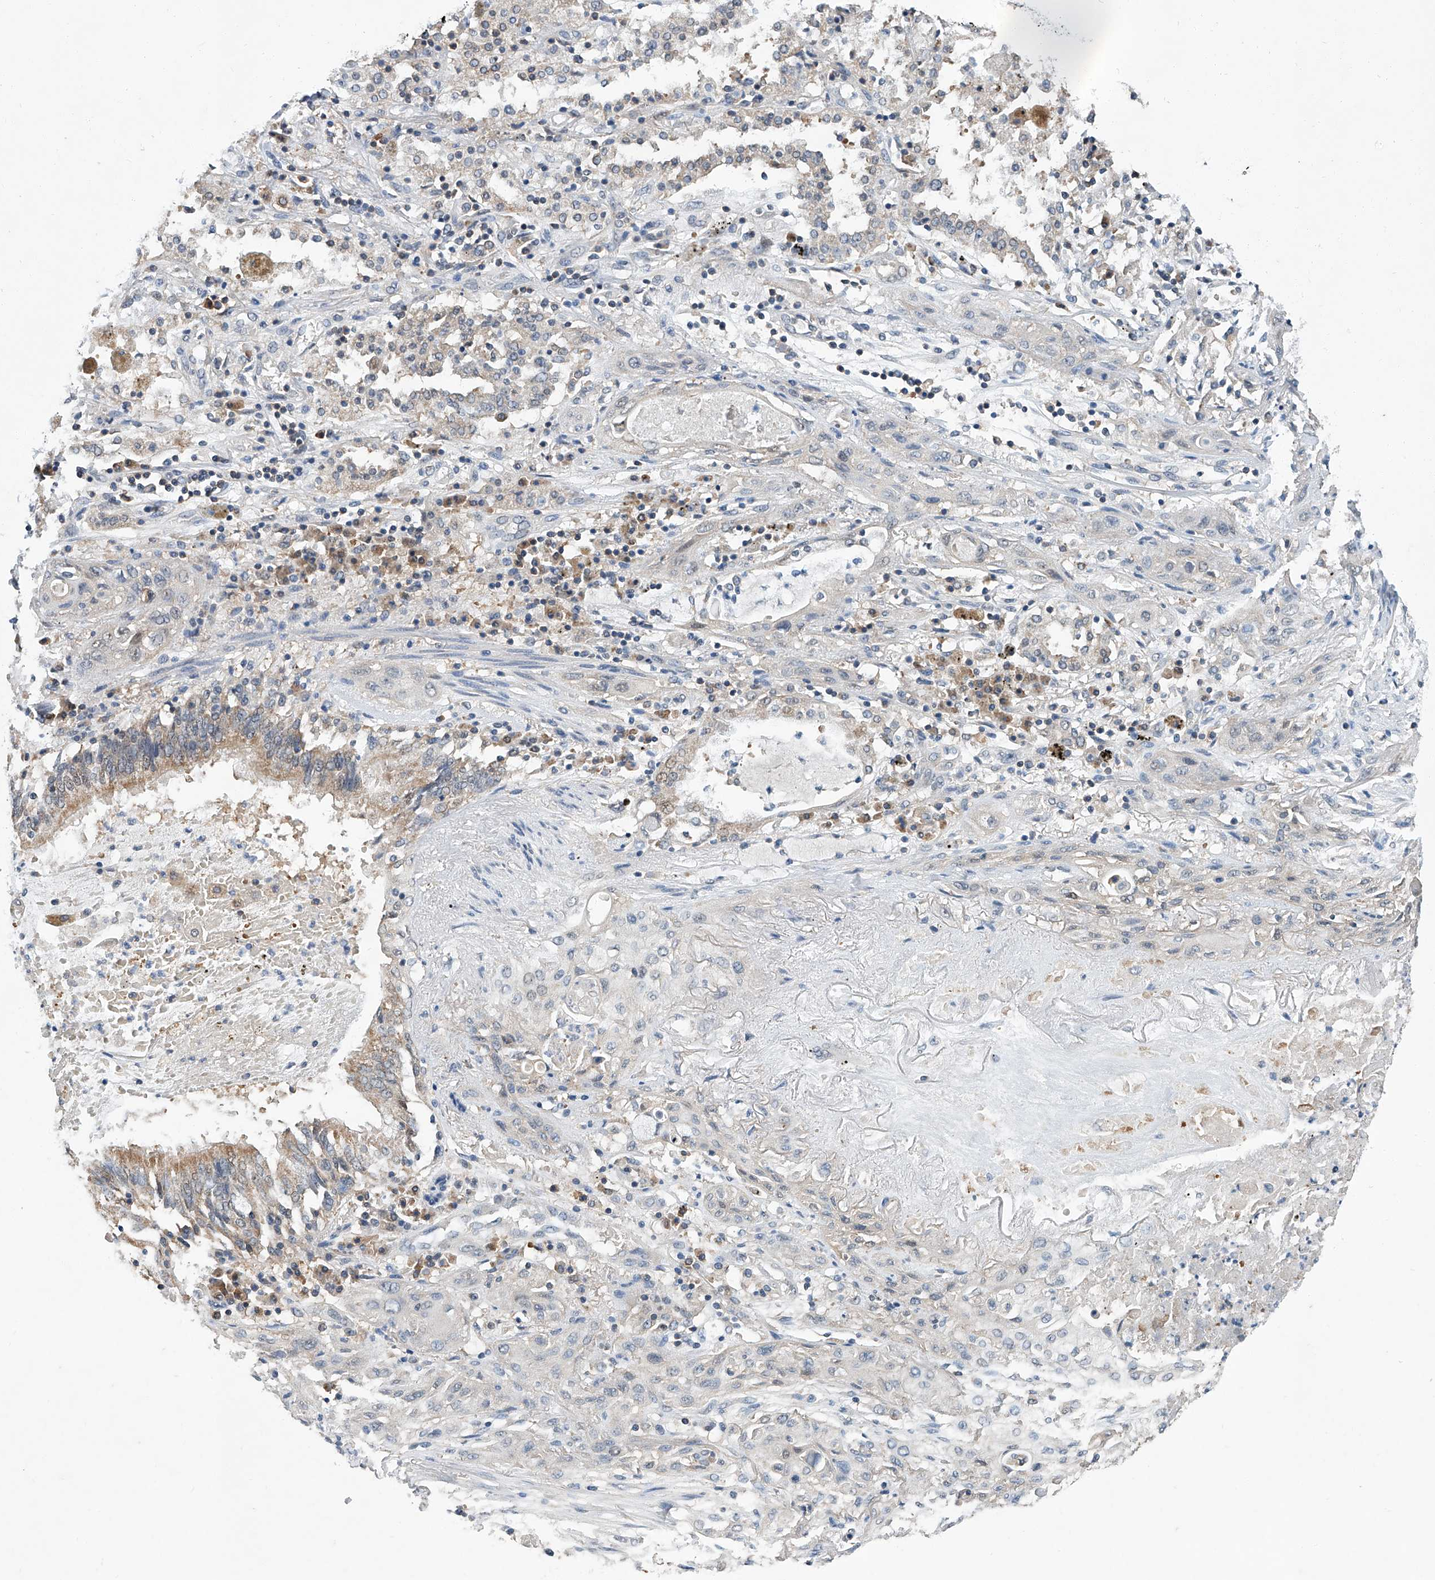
{"staining": {"intensity": "negative", "quantity": "none", "location": "none"}, "tissue": "lung cancer", "cell_type": "Tumor cells", "image_type": "cancer", "snomed": [{"axis": "morphology", "description": "Squamous cell carcinoma, NOS"}, {"axis": "topography", "description": "Lung"}], "caption": "IHC image of neoplastic tissue: human squamous cell carcinoma (lung) stained with DAB reveals no significant protein expression in tumor cells. The staining is performed using DAB (3,3'-diaminobenzidine) brown chromogen with nuclei counter-stained in using hematoxylin.", "gene": "CLK1", "patient": {"sex": "female", "age": 47}}